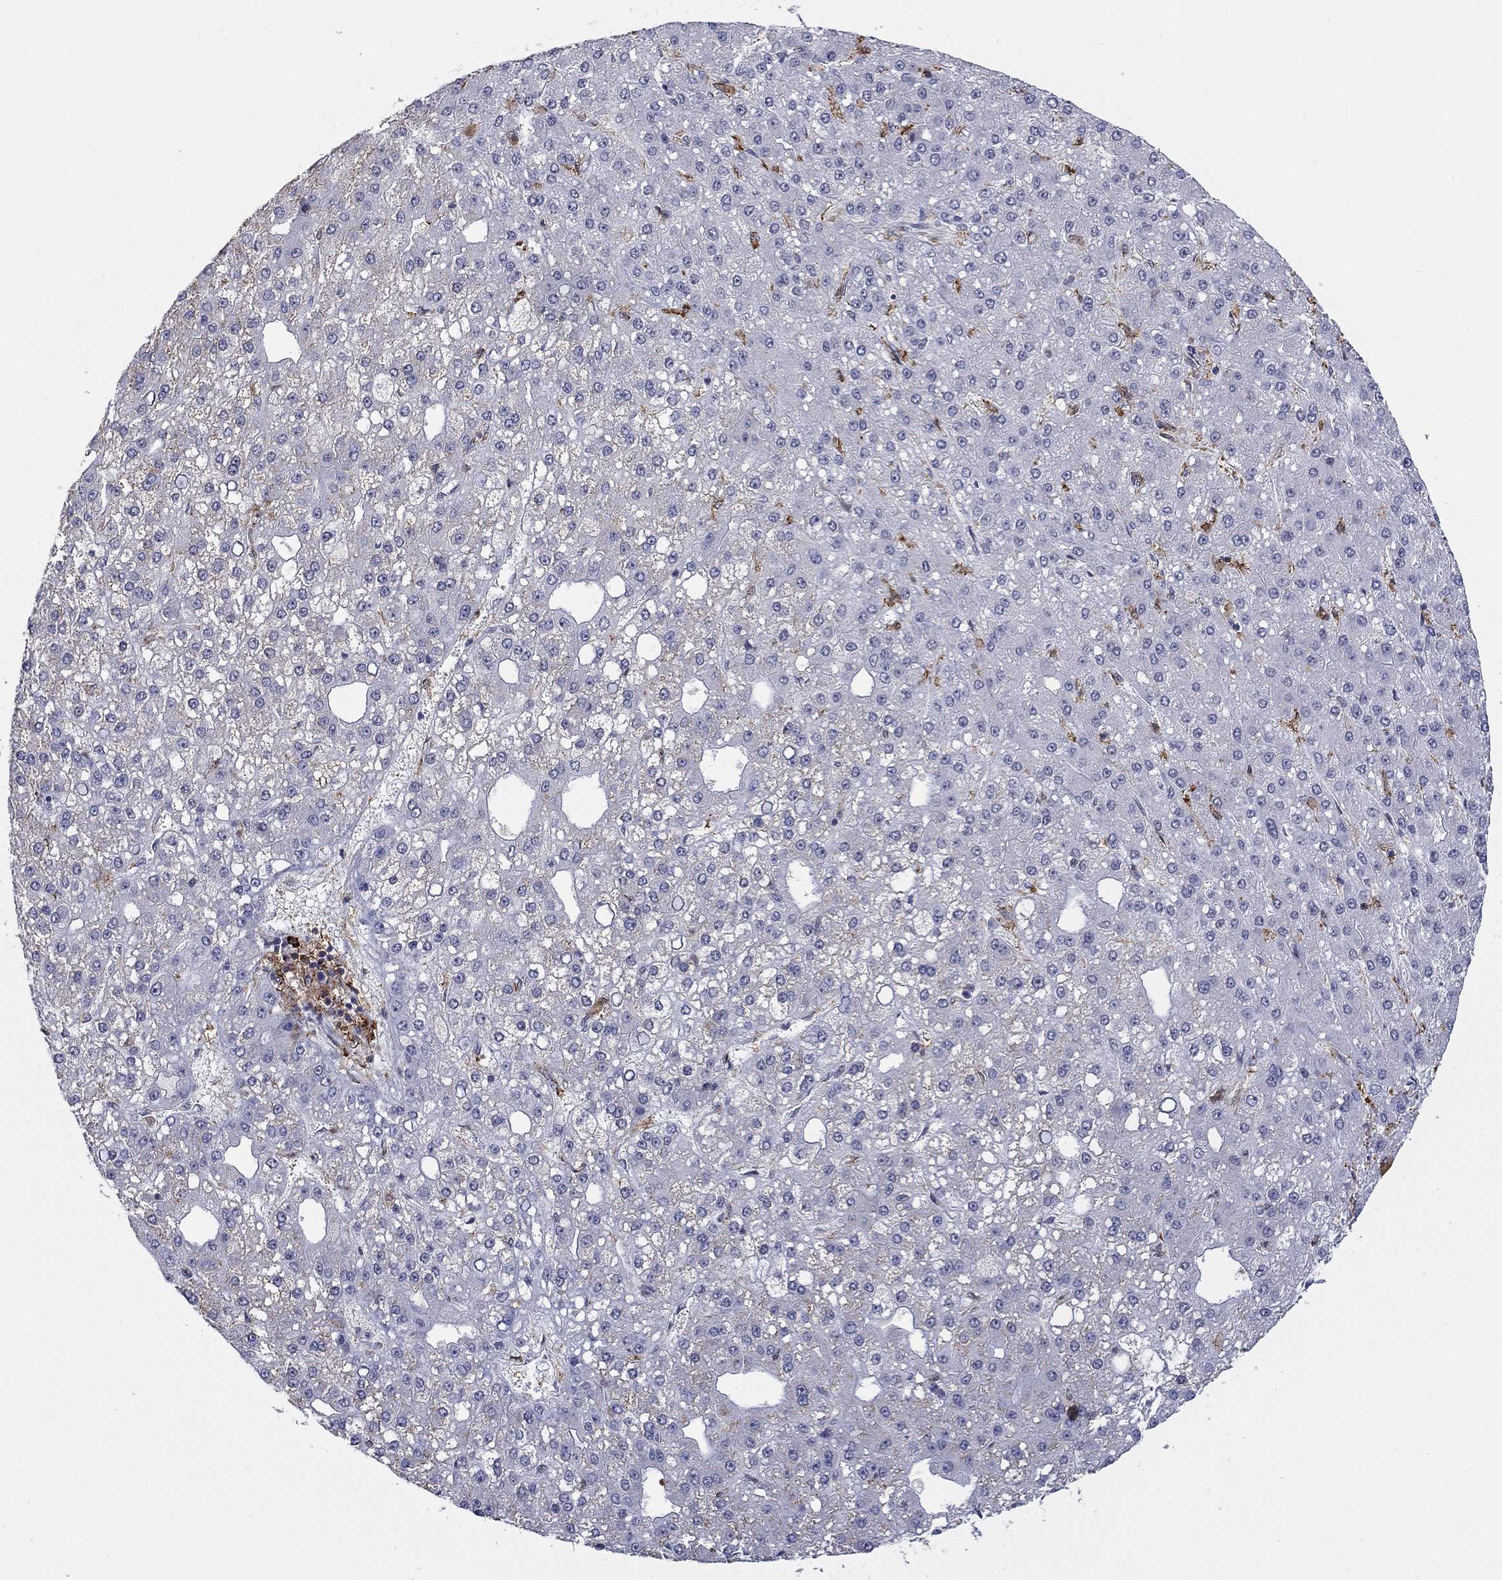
{"staining": {"intensity": "negative", "quantity": "none", "location": "none"}, "tissue": "liver cancer", "cell_type": "Tumor cells", "image_type": "cancer", "snomed": [{"axis": "morphology", "description": "Carcinoma, Hepatocellular, NOS"}, {"axis": "topography", "description": "Liver"}], "caption": "Tumor cells show no significant protein positivity in liver cancer.", "gene": "GRIA3", "patient": {"sex": "male", "age": 67}}